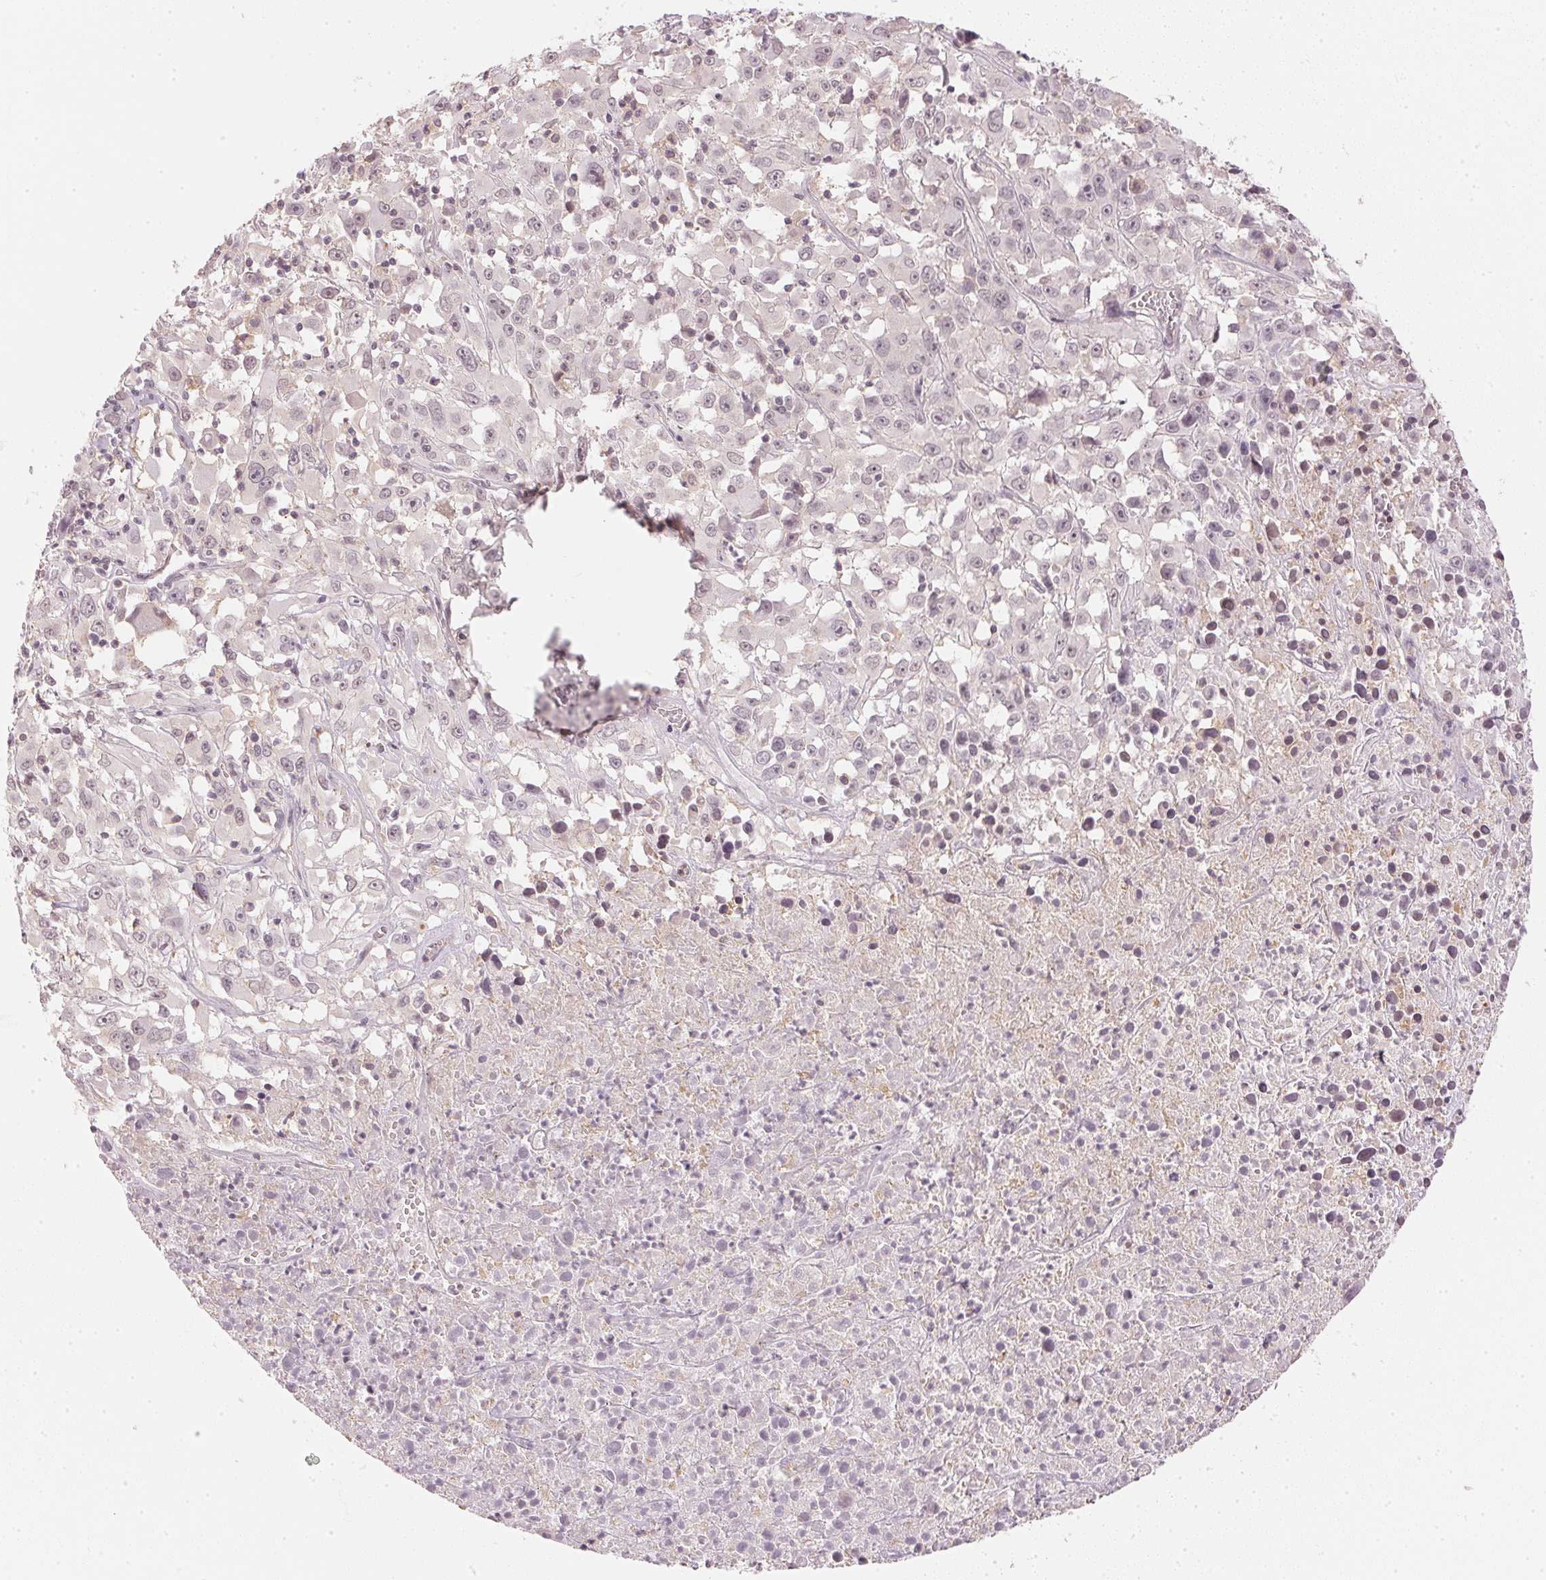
{"staining": {"intensity": "negative", "quantity": "none", "location": "none"}, "tissue": "melanoma", "cell_type": "Tumor cells", "image_type": "cancer", "snomed": [{"axis": "morphology", "description": "Malignant melanoma, Metastatic site"}, {"axis": "topography", "description": "Soft tissue"}], "caption": "Histopathology image shows no protein staining in tumor cells of malignant melanoma (metastatic site) tissue.", "gene": "KPRP", "patient": {"sex": "male", "age": 50}}